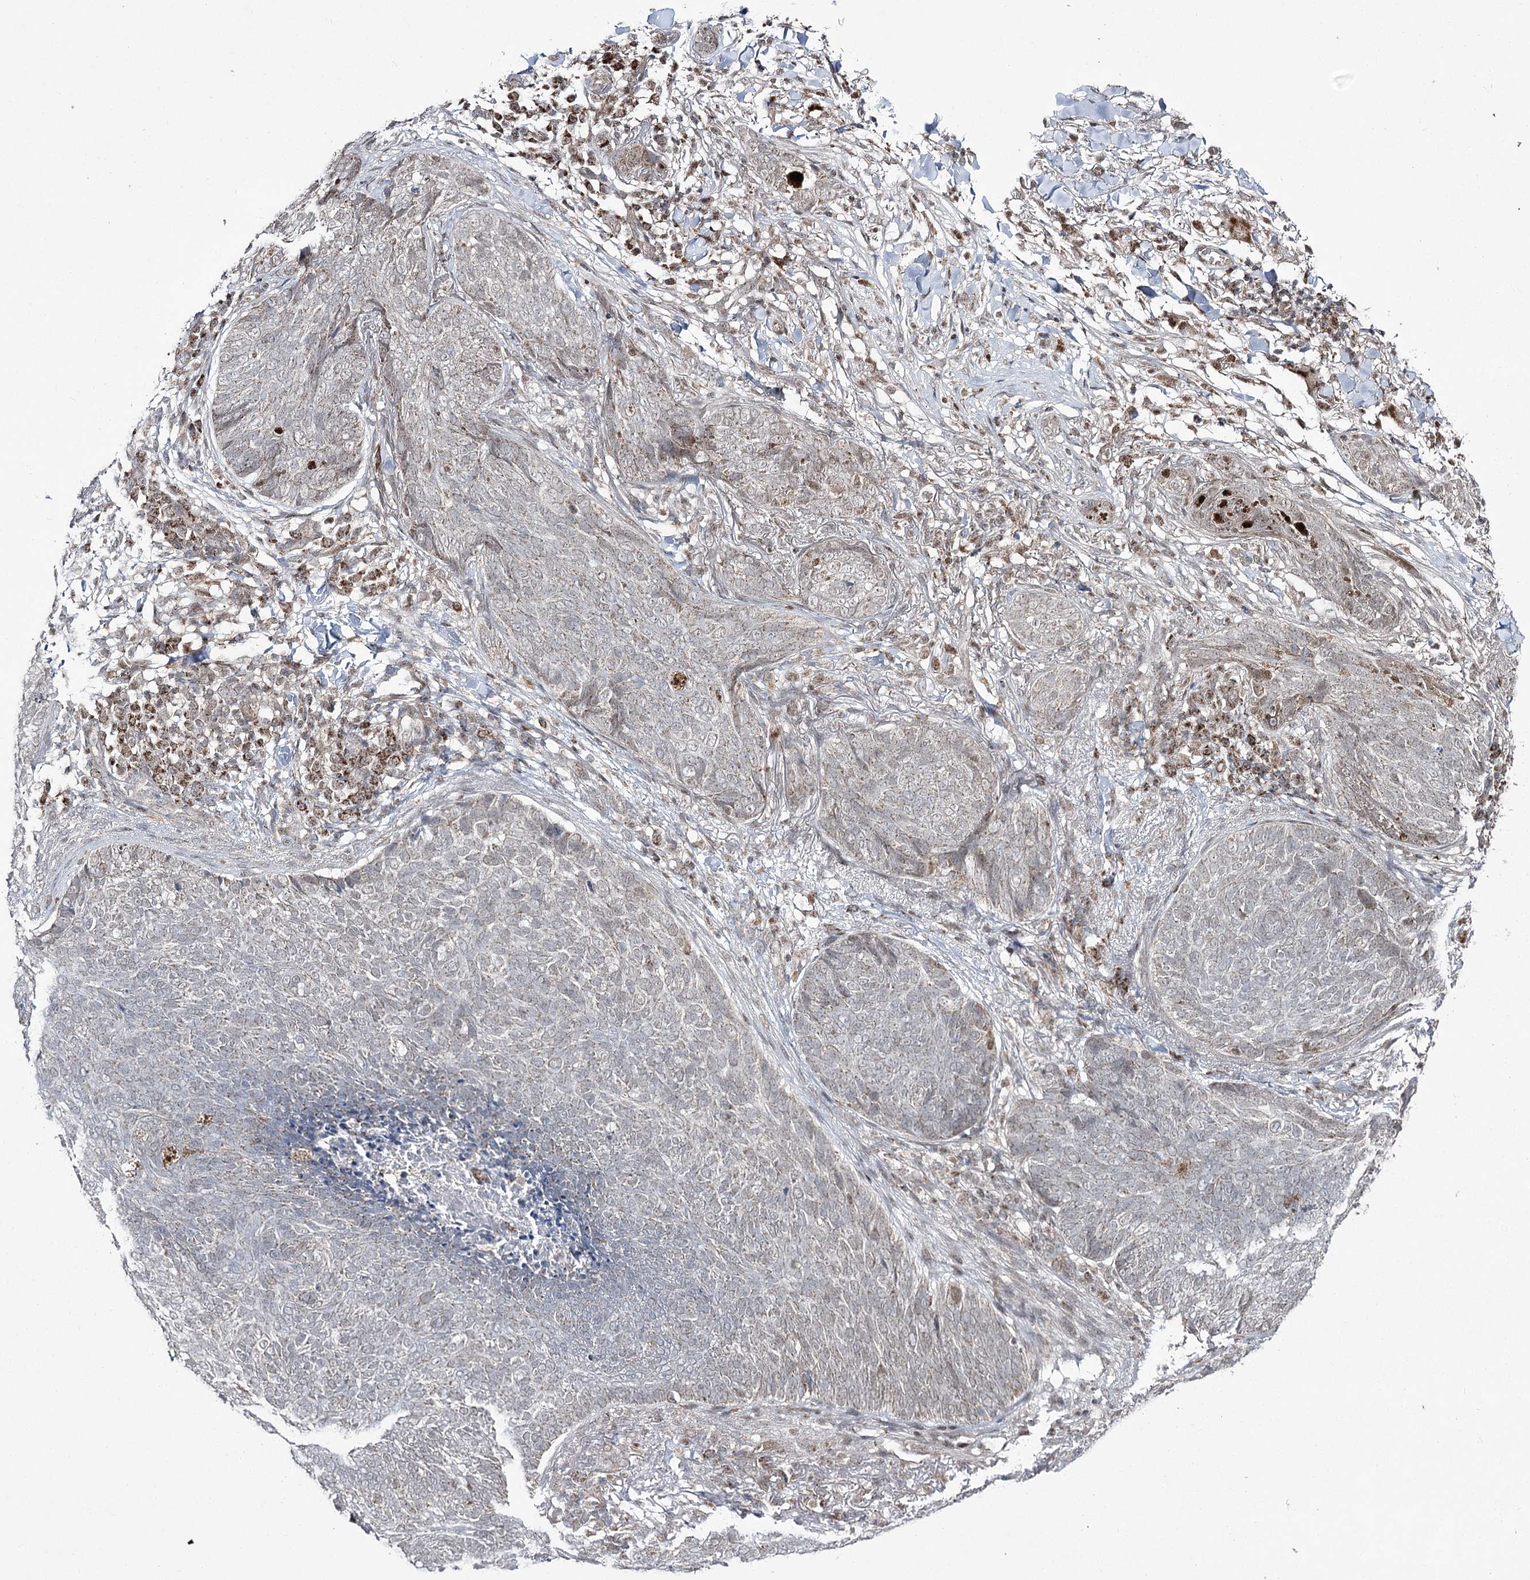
{"staining": {"intensity": "weak", "quantity": "<25%", "location": "cytoplasmic/membranous"}, "tissue": "skin cancer", "cell_type": "Tumor cells", "image_type": "cancer", "snomed": [{"axis": "morphology", "description": "Basal cell carcinoma"}, {"axis": "topography", "description": "Skin"}], "caption": "IHC image of neoplastic tissue: human skin cancer stained with DAB (3,3'-diaminobenzidine) shows no significant protein positivity in tumor cells.", "gene": "SLC4A1AP", "patient": {"sex": "male", "age": 85}}